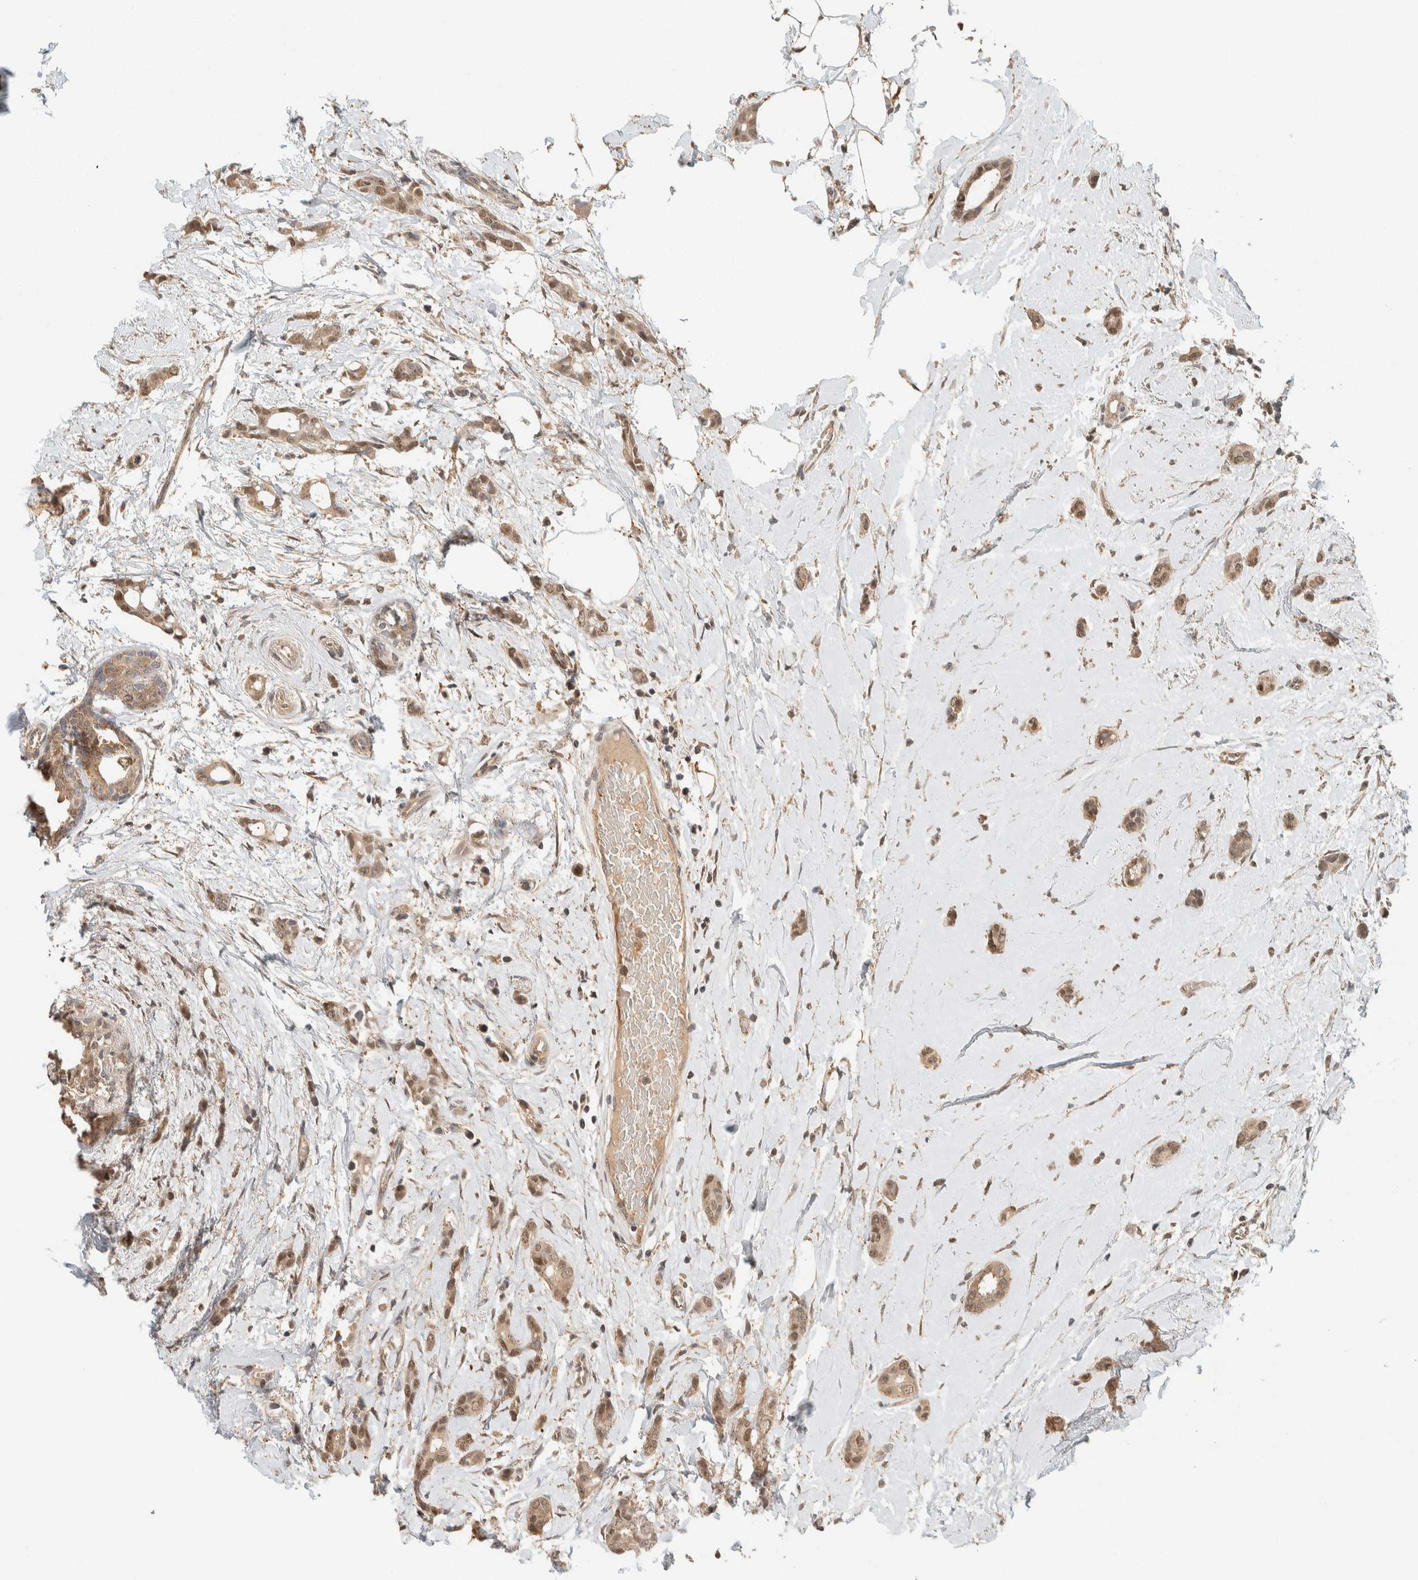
{"staining": {"intensity": "moderate", "quantity": ">75%", "location": "cytoplasmic/membranous,nuclear"}, "tissue": "breast cancer", "cell_type": "Tumor cells", "image_type": "cancer", "snomed": [{"axis": "morphology", "description": "Duct carcinoma"}, {"axis": "topography", "description": "Breast"}], "caption": "Immunohistochemical staining of breast intraductal carcinoma shows moderate cytoplasmic/membranous and nuclear protein positivity in approximately >75% of tumor cells.", "gene": "ZNF567", "patient": {"sex": "female", "age": 55}}